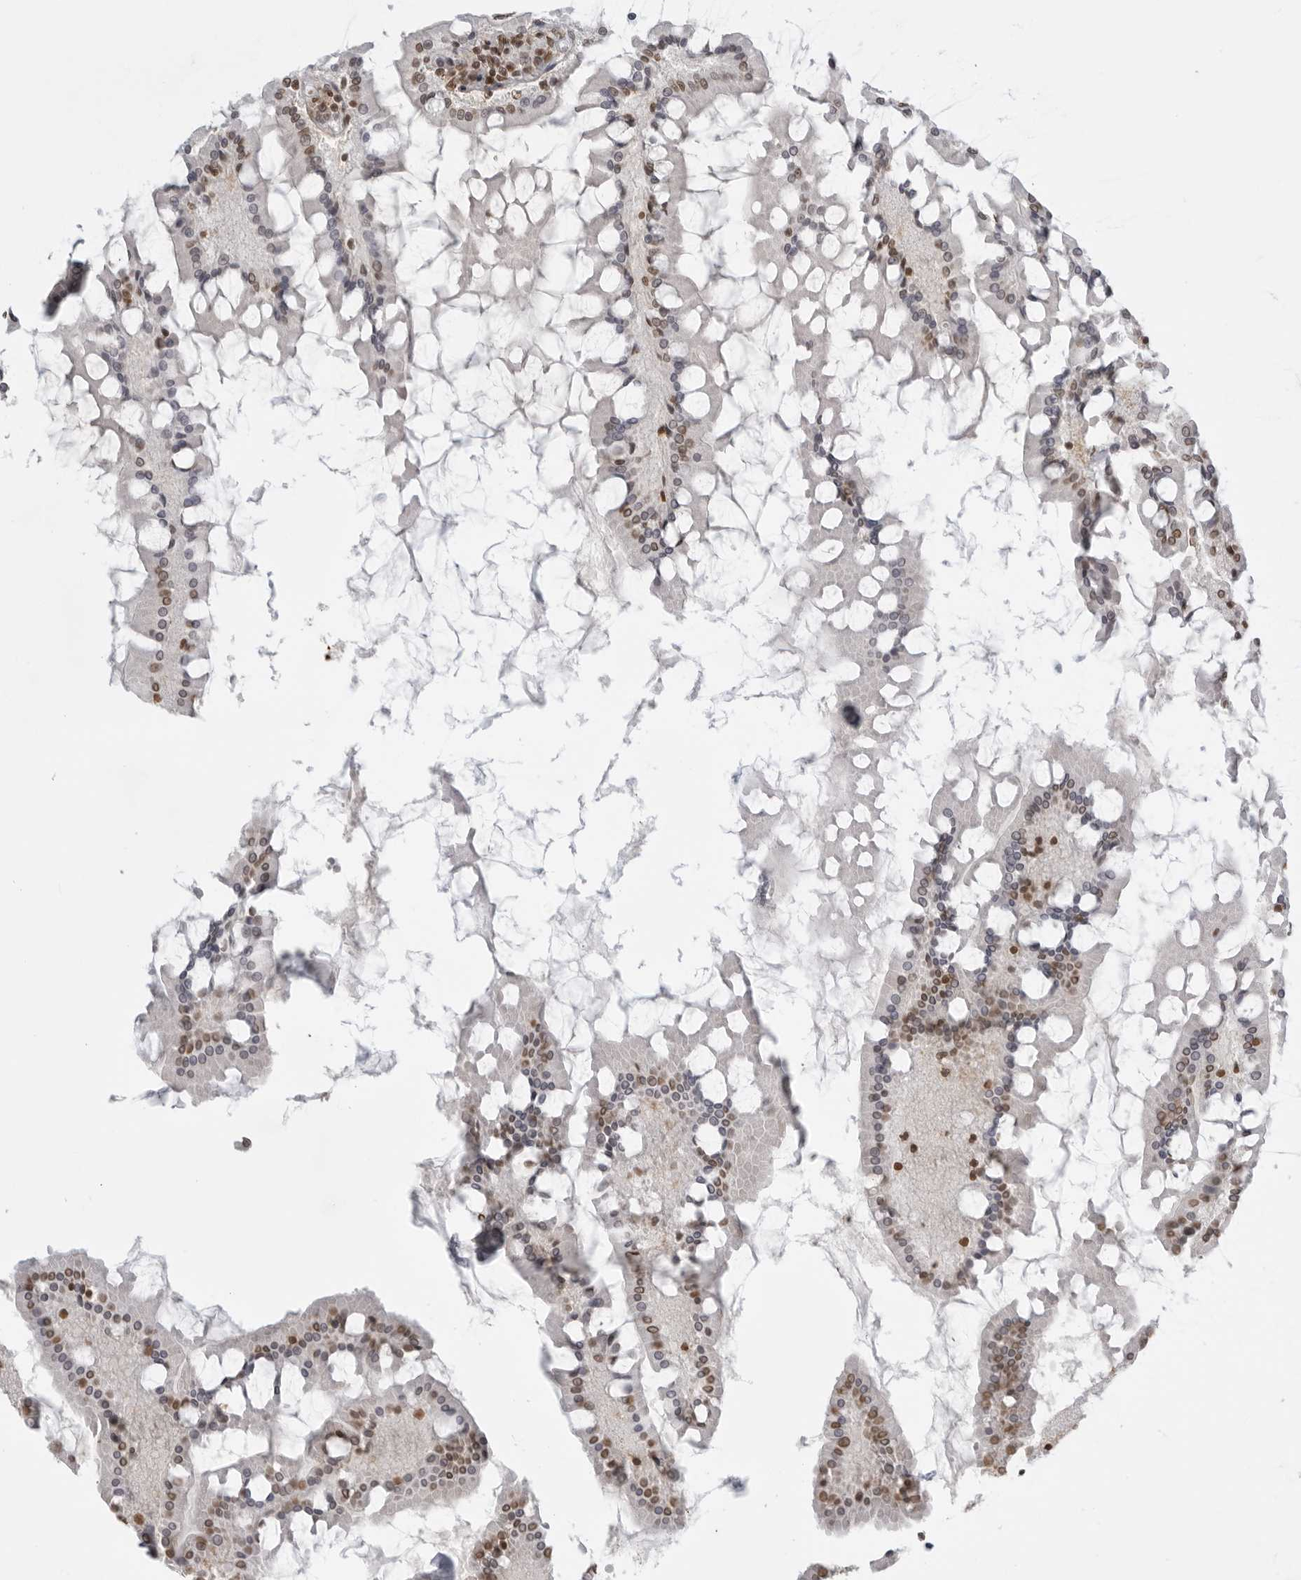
{"staining": {"intensity": "moderate", "quantity": "25%-75%", "location": "nuclear"}, "tissue": "small intestine", "cell_type": "Glandular cells", "image_type": "normal", "snomed": [{"axis": "morphology", "description": "Normal tissue, NOS"}, {"axis": "topography", "description": "Small intestine"}], "caption": "High-power microscopy captured an immunohistochemistry (IHC) histopathology image of normal small intestine, revealing moderate nuclear positivity in about 25%-75% of glandular cells. (IHC, brightfield microscopy, high magnification).", "gene": "RPA2", "patient": {"sex": "male", "age": 41}}